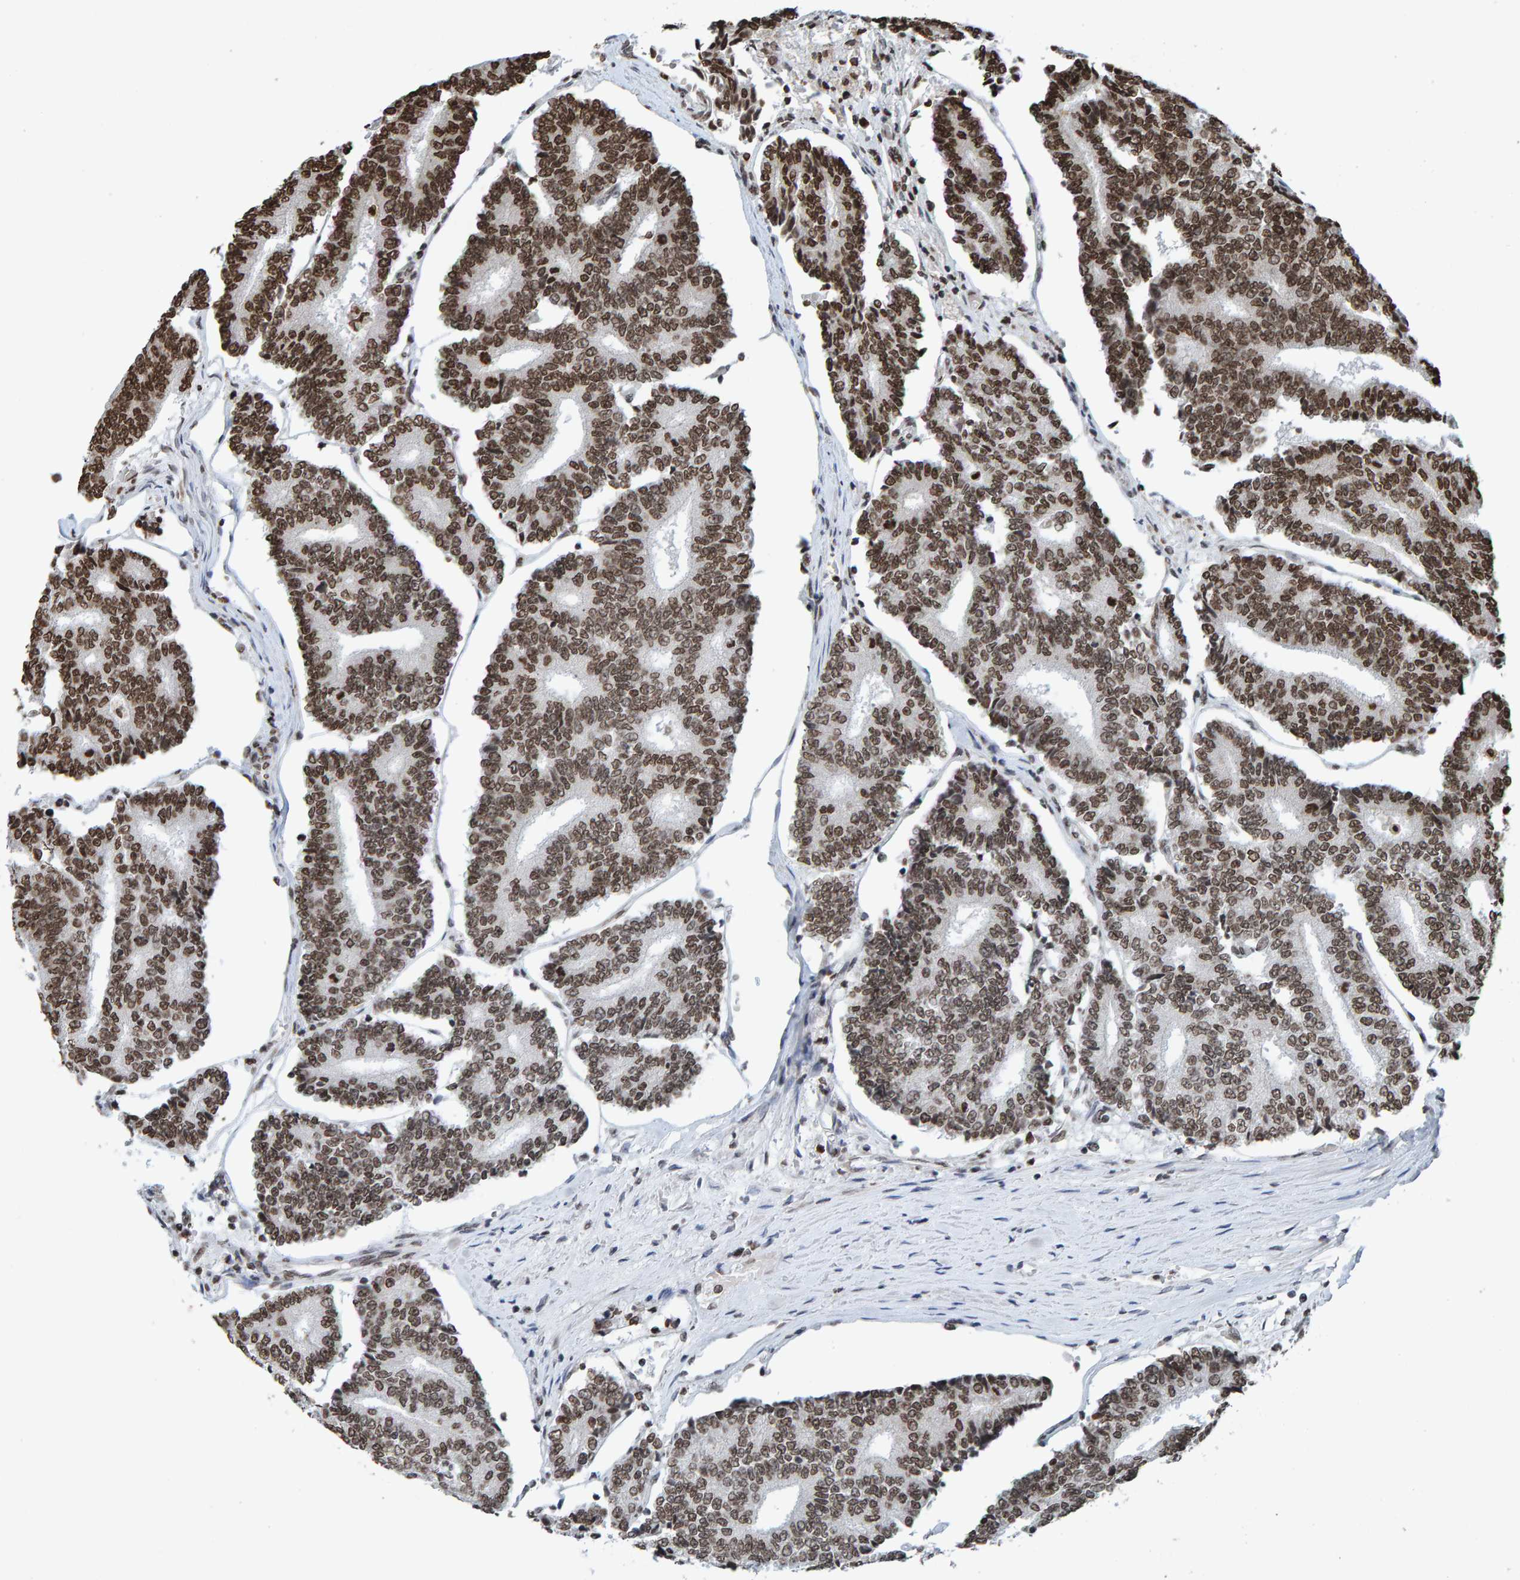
{"staining": {"intensity": "strong", "quantity": ">75%", "location": "nuclear"}, "tissue": "prostate cancer", "cell_type": "Tumor cells", "image_type": "cancer", "snomed": [{"axis": "morphology", "description": "Normal tissue, NOS"}, {"axis": "morphology", "description": "Adenocarcinoma, High grade"}, {"axis": "topography", "description": "Prostate"}, {"axis": "topography", "description": "Seminal veicle"}], "caption": "An image showing strong nuclear staining in about >75% of tumor cells in prostate cancer, as visualized by brown immunohistochemical staining.", "gene": "H2AZ1", "patient": {"sex": "male", "age": 55}}